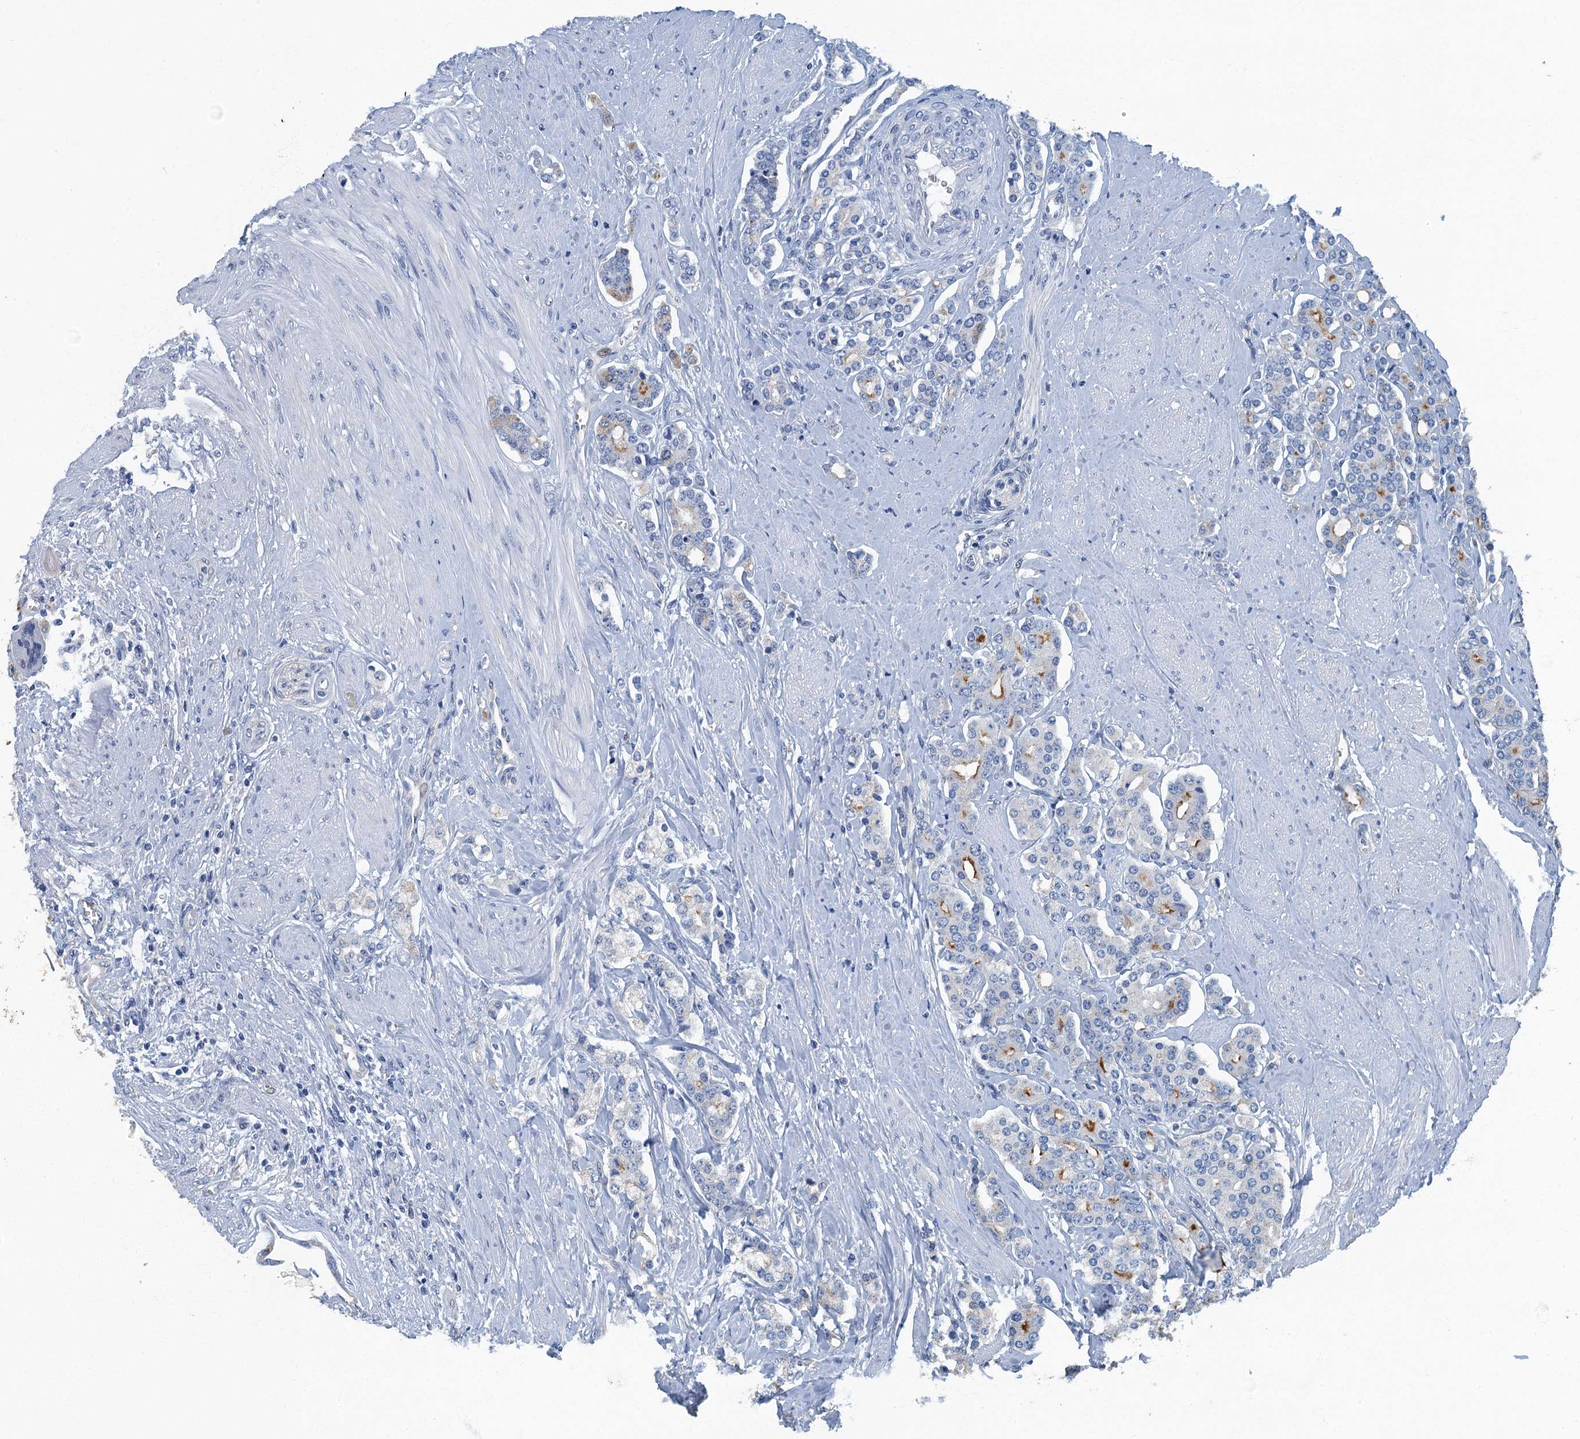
{"staining": {"intensity": "moderate", "quantity": "<25%", "location": "cytoplasmic/membranous"}, "tissue": "prostate cancer", "cell_type": "Tumor cells", "image_type": "cancer", "snomed": [{"axis": "morphology", "description": "Adenocarcinoma, High grade"}, {"axis": "topography", "description": "Prostate"}], "caption": "IHC histopathology image of prostate cancer (high-grade adenocarcinoma) stained for a protein (brown), which demonstrates low levels of moderate cytoplasmic/membranous expression in approximately <25% of tumor cells.", "gene": "GADL1", "patient": {"sex": "male", "age": 62}}